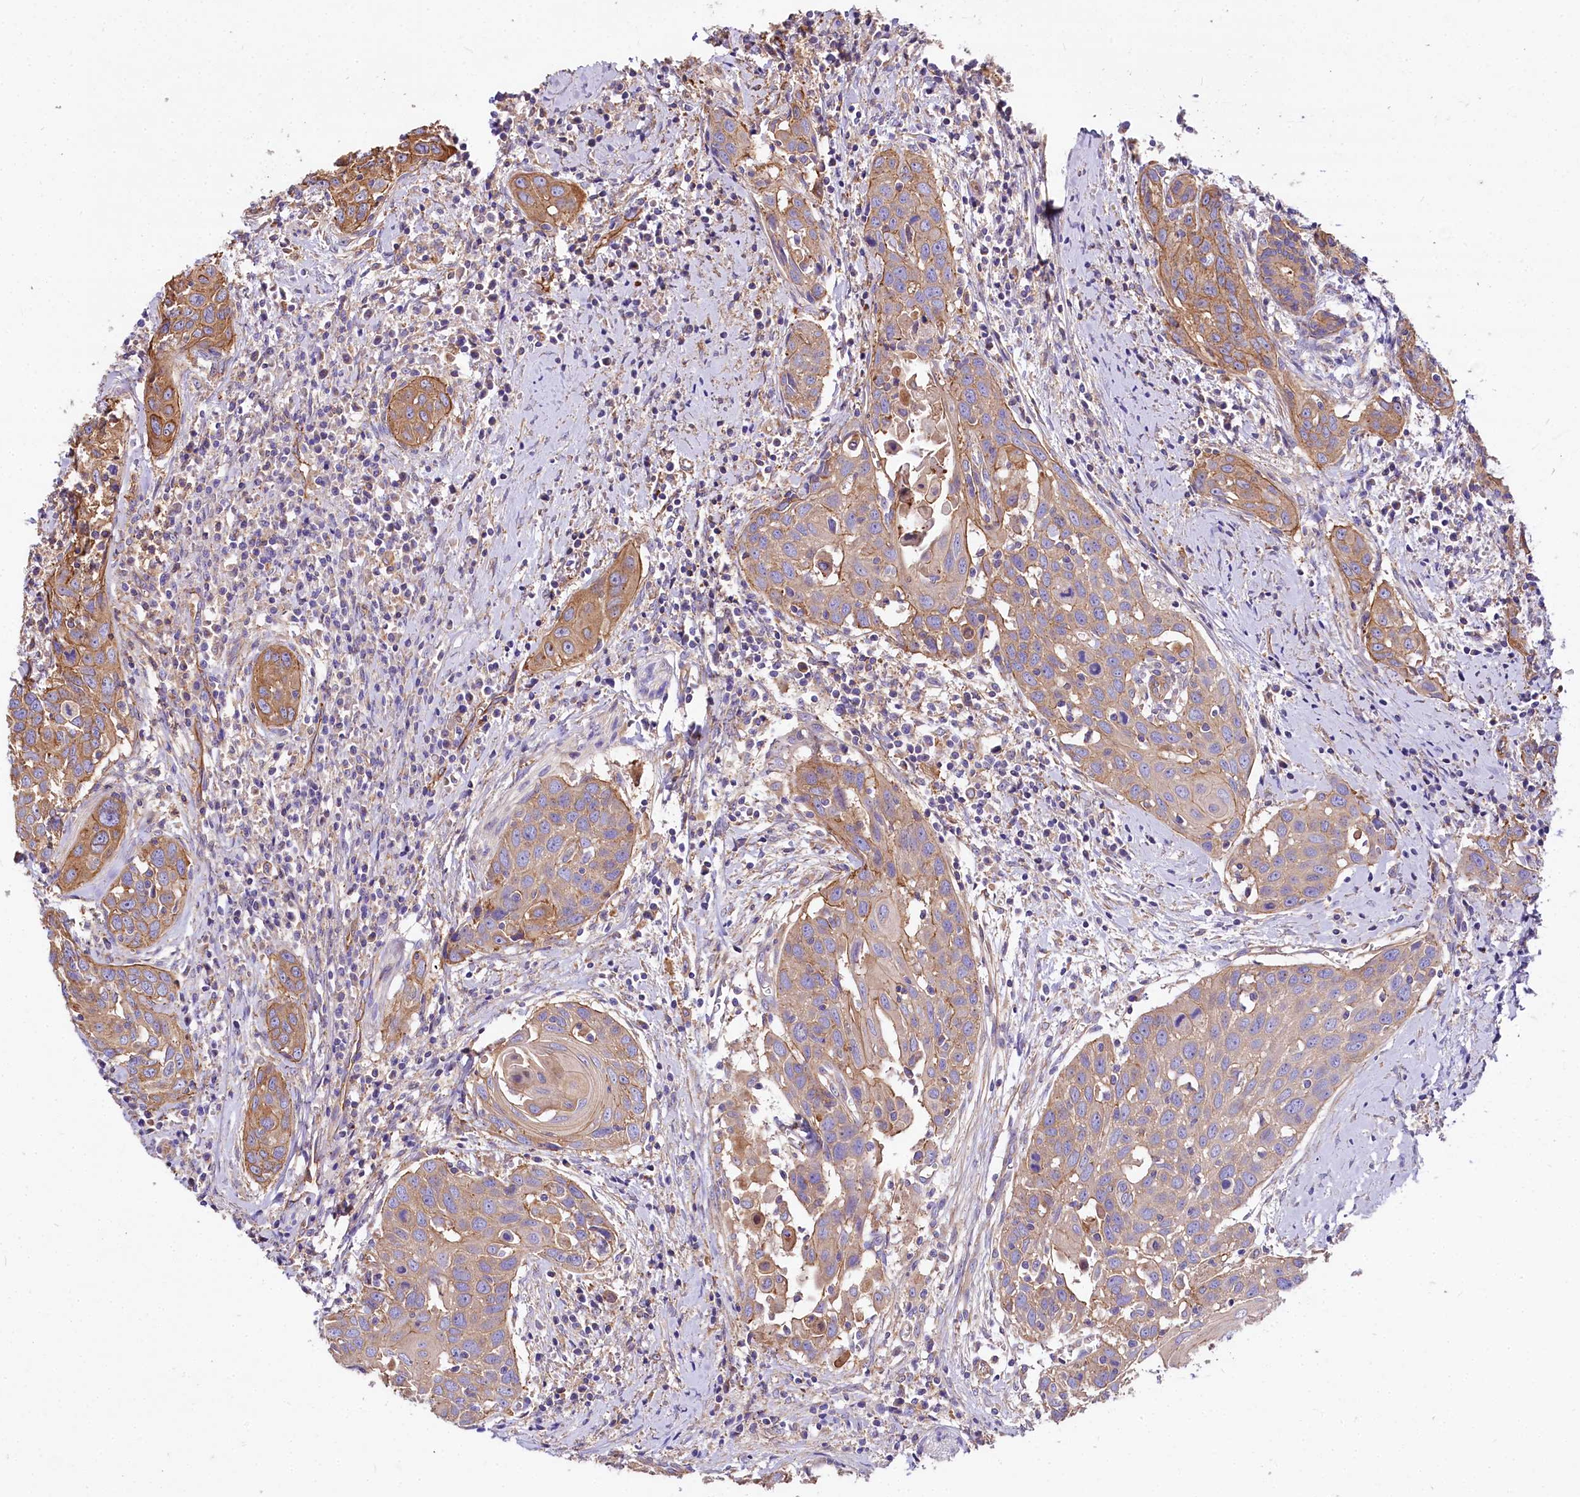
{"staining": {"intensity": "moderate", "quantity": ">75%", "location": "cytoplasmic/membranous"}, "tissue": "head and neck cancer", "cell_type": "Tumor cells", "image_type": "cancer", "snomed": [{"axis": "morphology", "description": "Squamous cell carcinoma, NOS"}, {"axis": "topography", "description": "Oral tissue"}, {"axis": "topography", "description": "Head-Neck"}], "caption": "Immunohistochemistry (IHC) histopathology image of neoplastic tissue: human head and neck squamous cell carcinoma stained using immunohistochemistry shows medium levels of moderate protein expression localized specifically in the cytoplasmic/membranous of tumor cells, appearing as a cytoplasmic/membranous brown color.", "gene": "FCHSD2", "patient": {"sex": "female", "age": 50}}